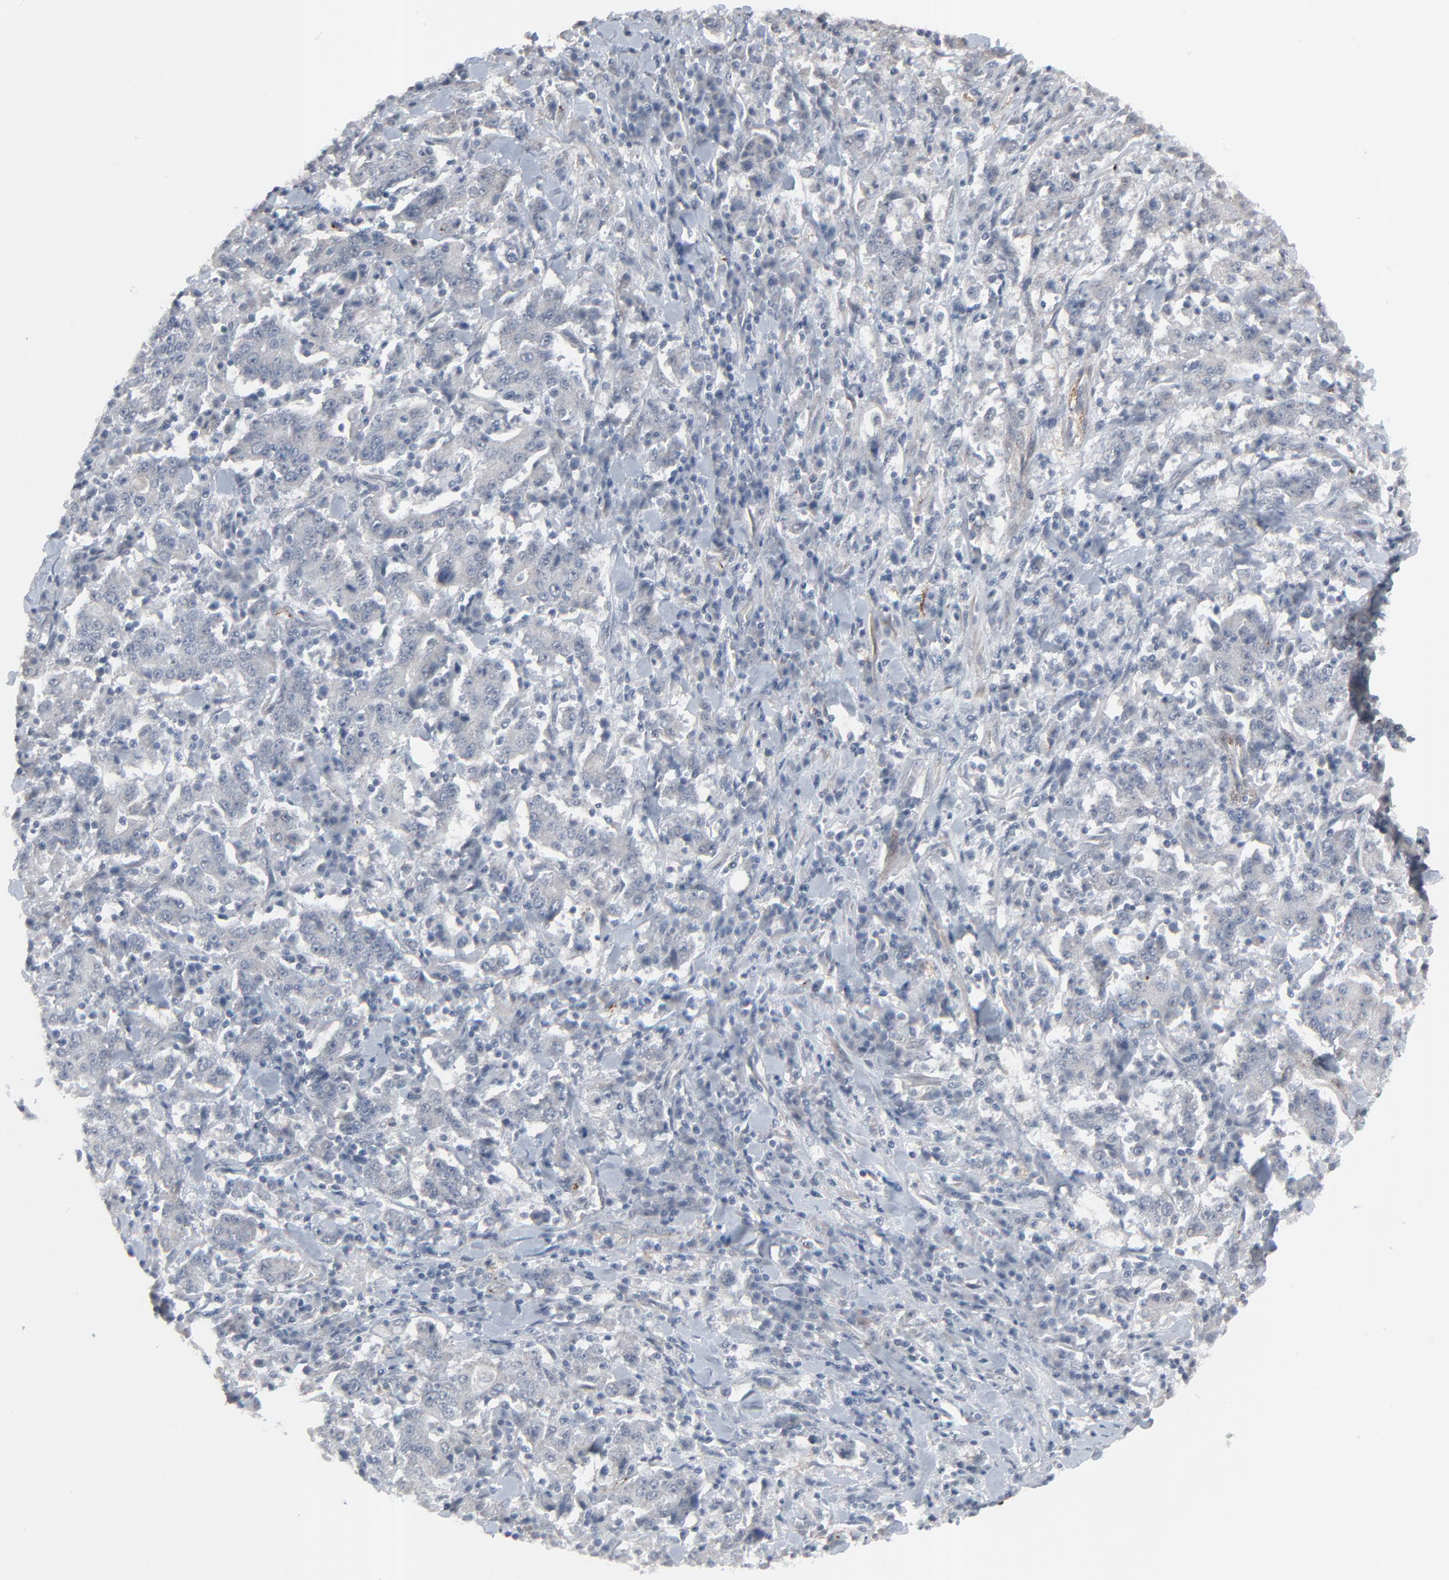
{"staining": {"intensity": "negative", "quantity": "none", "location": "none"}, "tissue": "stomach cancer", "cell_type": "Tumor cells", "image_type": "cancer", "snomed": [{"axis": "morphology", "description": "Normal tissue, NOS"}, {"axis": "morphology", "description": "Adenocarcinoma, NOS"}, {"axis": "topography", "description": "Stomach, upper"}, {"axis": "topography", "description": "Stomach"}], "caption": "The histopathology image shows no staining of tumor cells in stomach cancer (adenocarcinoma). Nuclei are stained in blue.", "gene": "NEUROD1", "patient": {"sex": "male", "age": 59}}